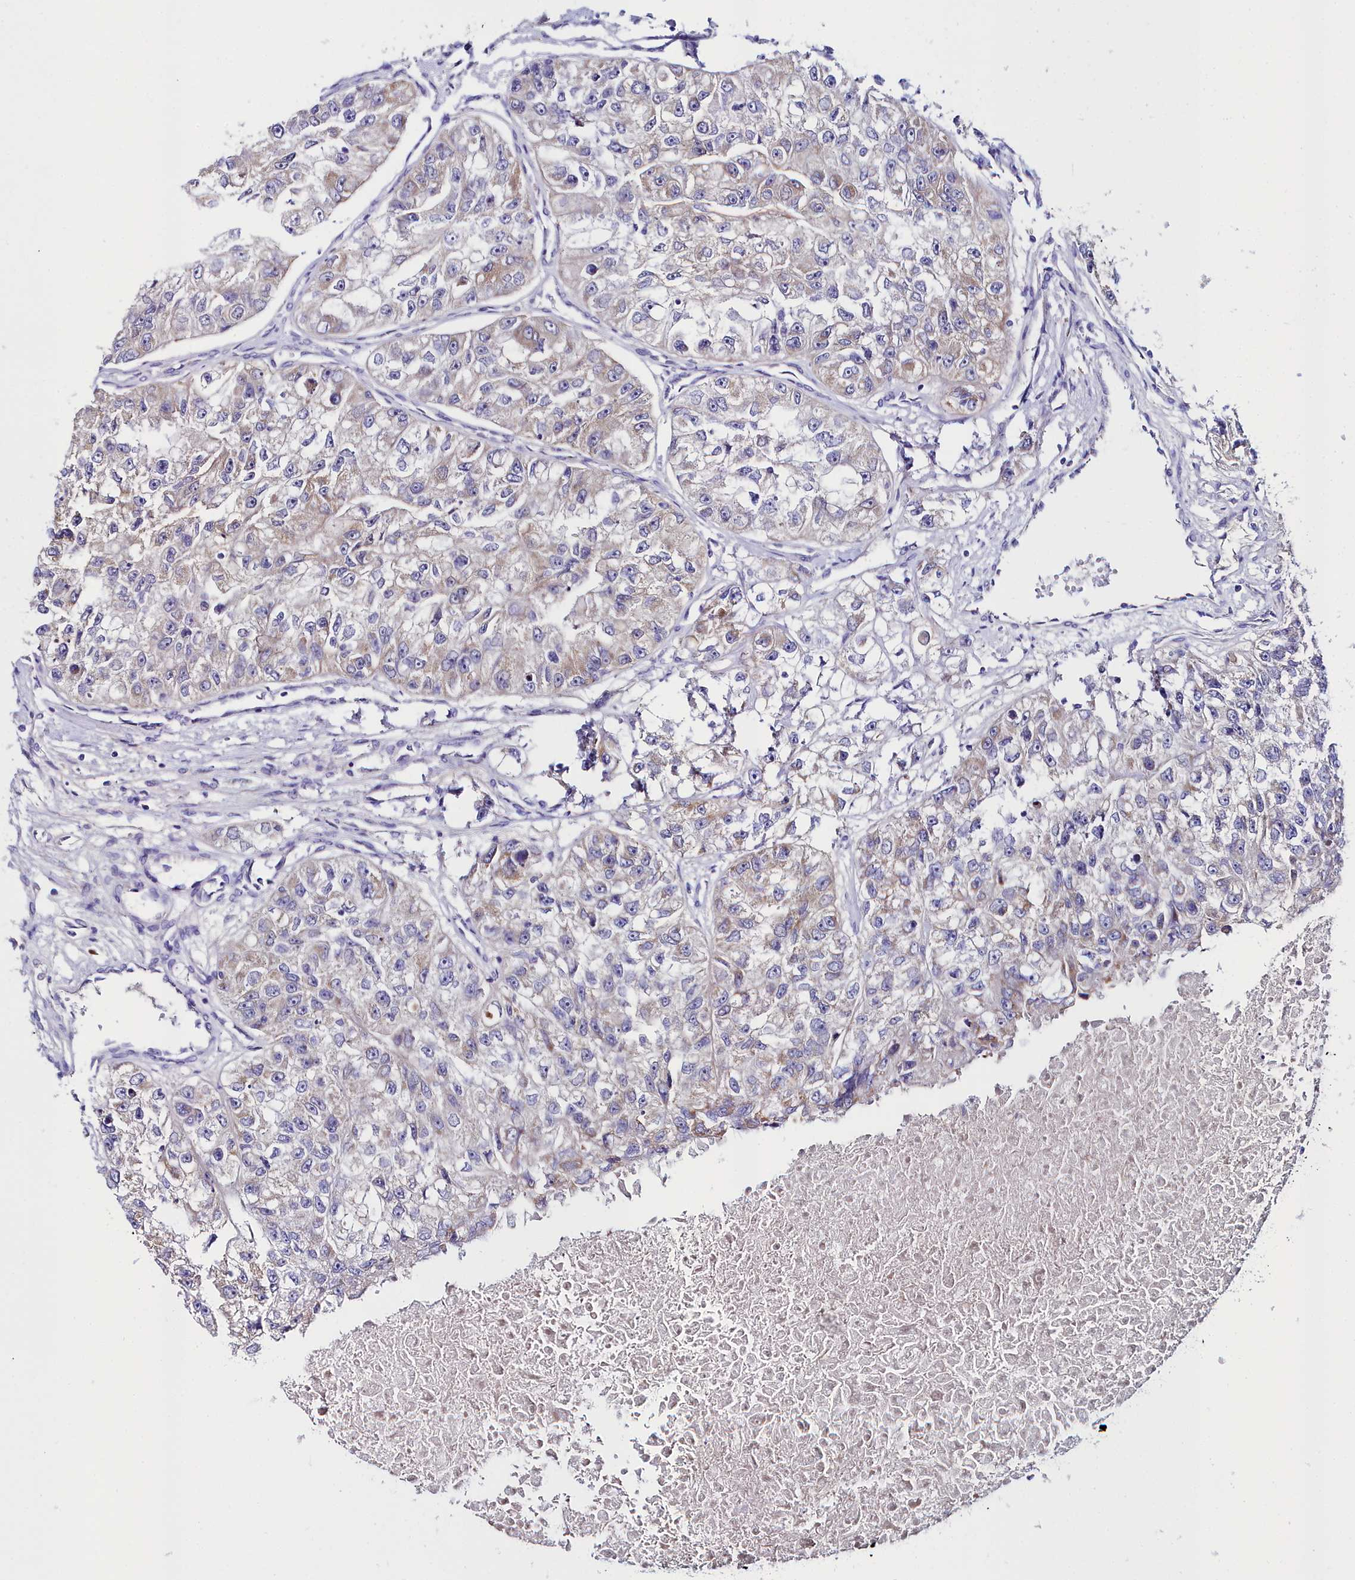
{"staining": {"intensity": "weak", "quantity": "25%-75%", "location": "cytoplasmic/membranous"}, "tissue": "renal cancer", "cell_type": "Tumor cells", "image_type": "cancer", "snomed": [{"axis": "morphology", "description": "Adenocarcinoma, NOS"}, {"axis": "topography", "description": "Kidney"}], "caption": "This photomicrograph shows immunohistochemistry (IHC) staining of renal cancer (adenocarcinoma), with low weak cytoplasmic/membranous positivity in about 25%-75% of tumor cells.", "gene": "SLC49A3", "patient": {"sex": "male", "age": 63}}